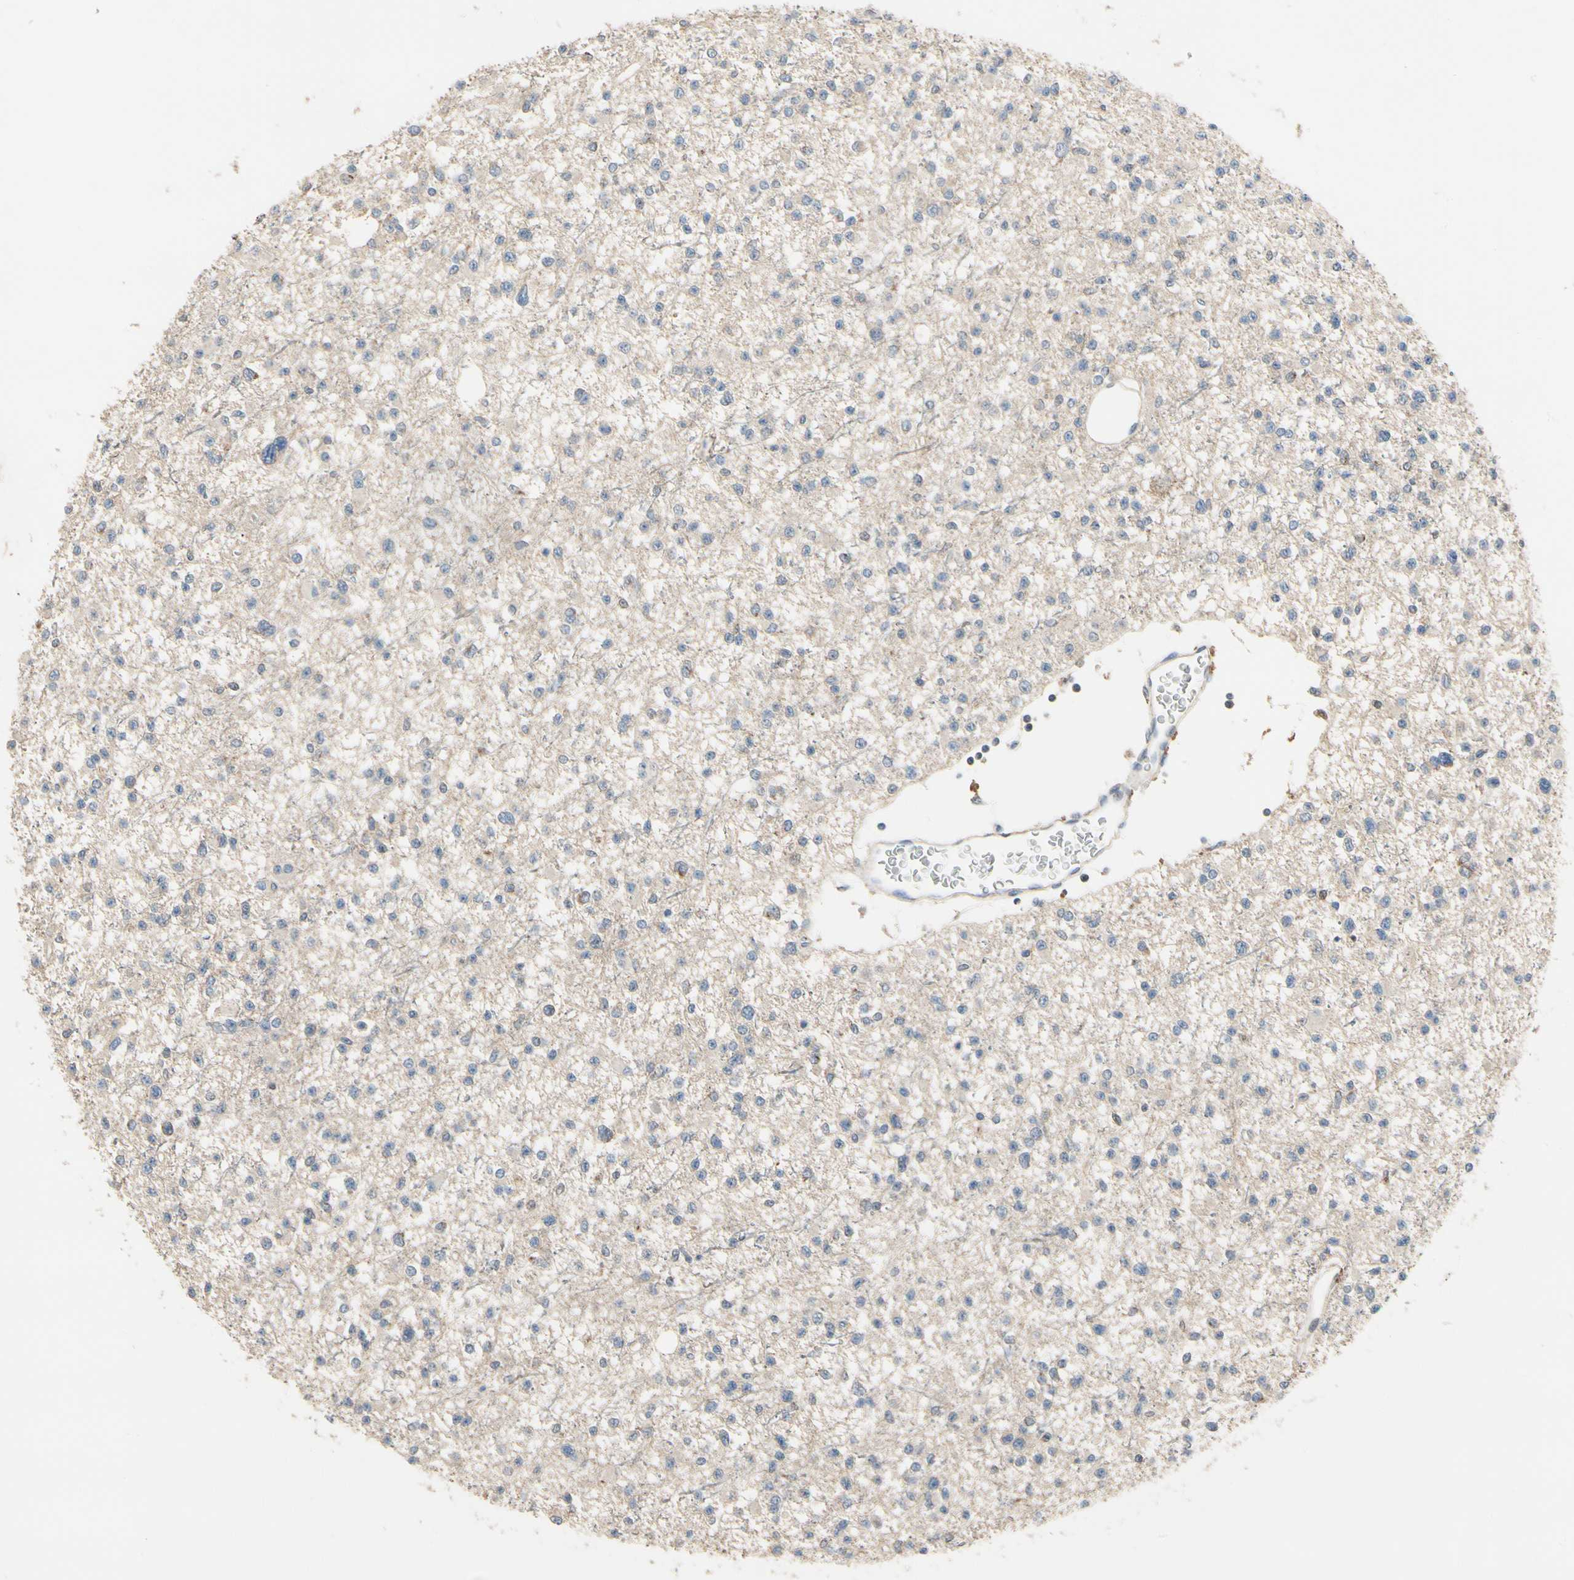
{"staining": {"intensity": "negative", "quantity": "none", "location": "none"}, "tissue": "glioma", "cell_type": "Tumor cells", "image_type": "cancer", "snomed": [{"axis": "morphology", "description": "Glioma, malignant, Low grade"}, {"axis": "topography", "description": "Brain"}], "caption": "Immunohistochemical staining of human glioma reveals no significant positivity in tumor cells.", "gene": "CGREF1", "patient": {"sex": "female", "age": 22}}